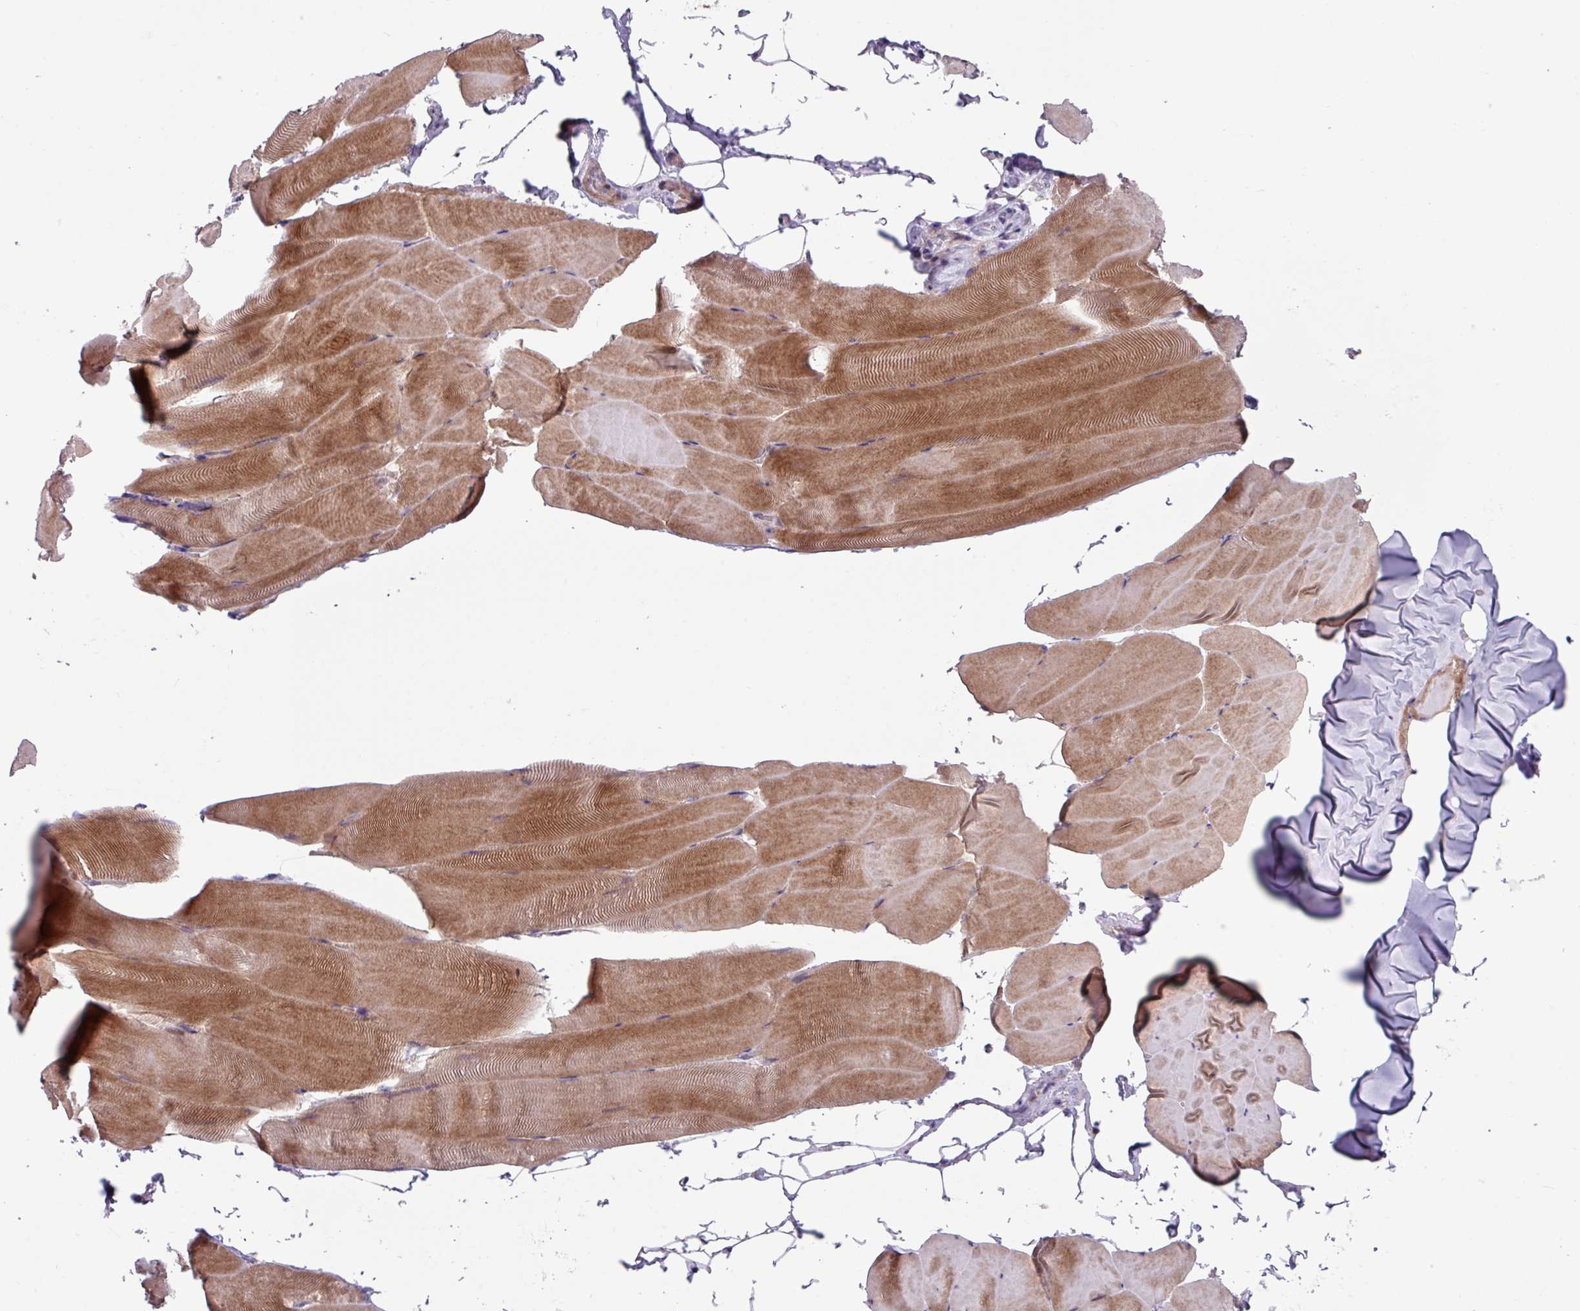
{"staining": {"intensity": "moderate", "quantity": ">75%", "location": "cytoplasmic/membranous"}, "tissue": "skeletal muscle", "cell_type": "Myocytes", "image_type": "normal", "snomed": [{"axis": "morphology", "description": "Normal tissue, NOS"}, {"axis": "topography", "description": "Skeletal muscle"}], "caption": "Skeletal muscle stained with a protein marker exhibits moderate staining in myocytes.", "gene": "IQCJ", "patient": {"sex": "female", "age": 64}}